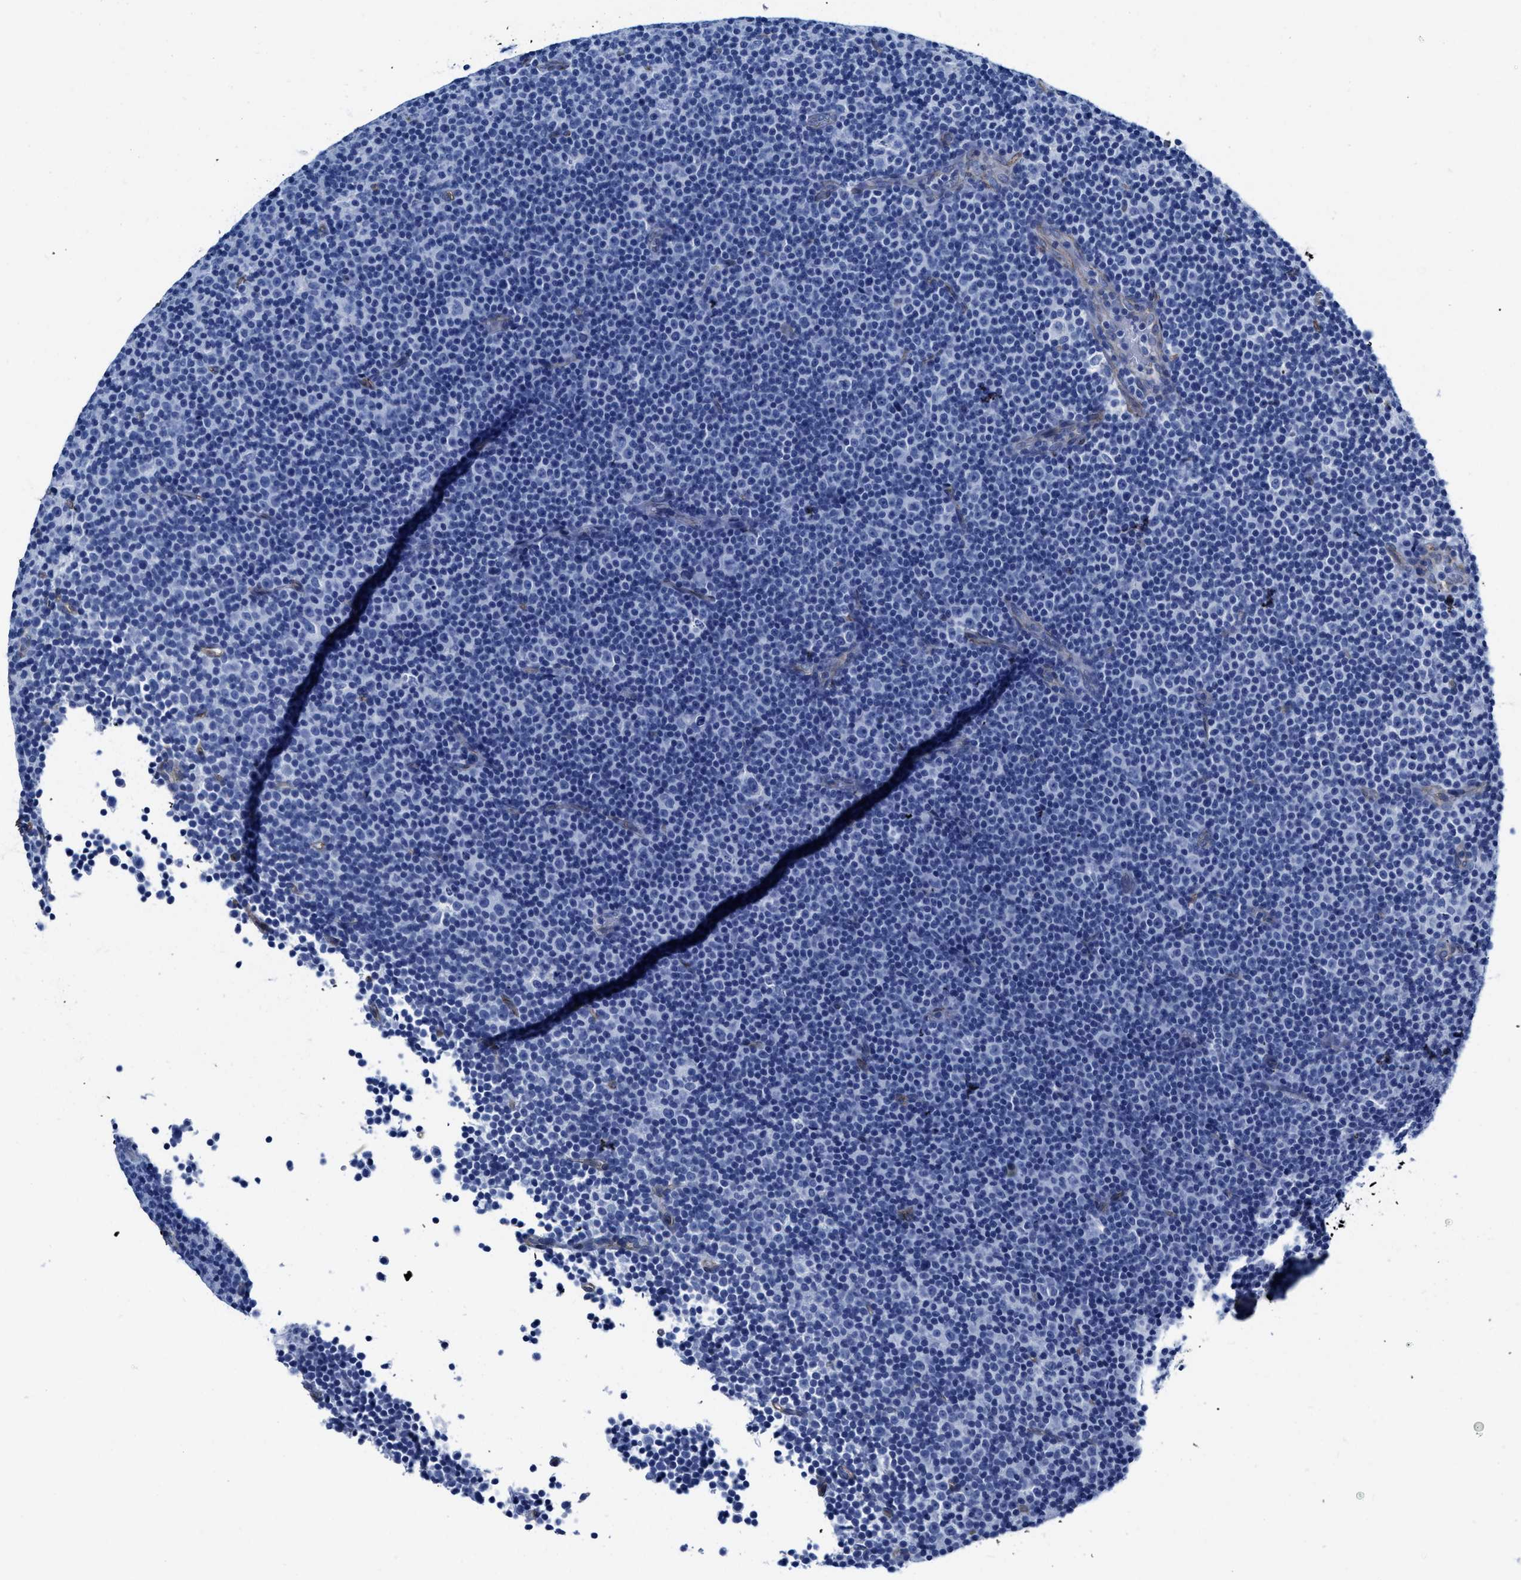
{"staining": {"intensity": "negative", "quantity": "none", "location": "none"}, "tissue": "lymphoma", "cell_type": "Tumor cells", "image_type": "cancer", "snomed": [{"axis": "morphology", "description": "Malignant lymphoma, non-Hodgkin's type, Low grade"}, {"axis": "topography", "description": "Lymph node"}], "caption": "High magnification brightfield microscopy of lymphoma stained with DAB (brown) and counterstained with hematoxylin (blue): tumor cells show no significant expression. (Immunohistochemistry (ihc), brightfield microscopy, high magnification).", "gene": "KCNMB3", "patient": {"sex": "female", "age": 67}}